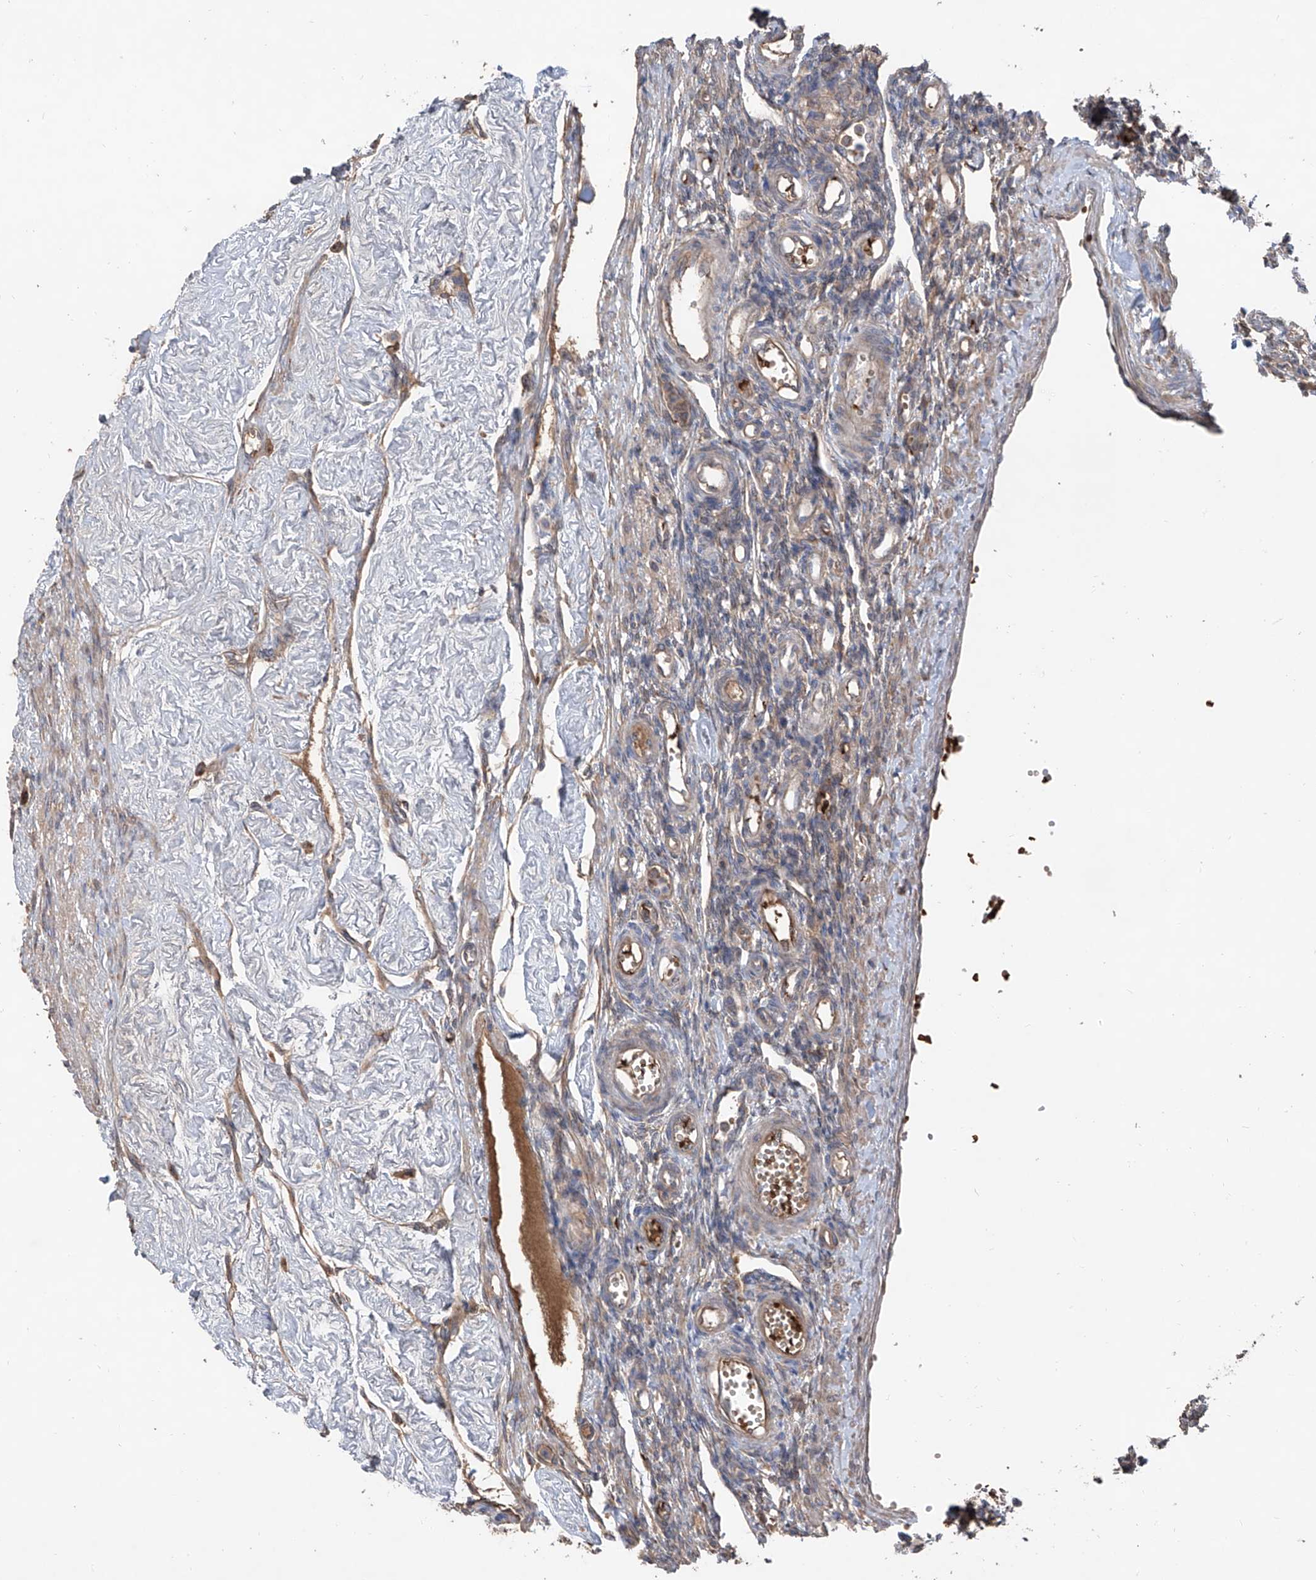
{"staining": {"intensity": "weak", "quantity": "<25%", "location": "cytoplasmic/membranous"}, "tissue": "ovary", "cell_type": "Ovarian stroma cells", "image_type": "normal", "snomed": [{"axis": "morphology", "description": "Normal tissue, NOS"}, {"axis": "morphology", "description": "Cyst, NOS"}, {"axis": "topography", "description": "Ovary"}], "caption": "Image shows no significant protein positivity in ovarian stroma cells of unremarkable ovary. Brightfield microscopy of immunohistochemistry stained with DAB (brown) and hematoxylin (blue), captured at high magnification.", "gene": "EDN1", "patient": {"sex": "female", "age": 33}}